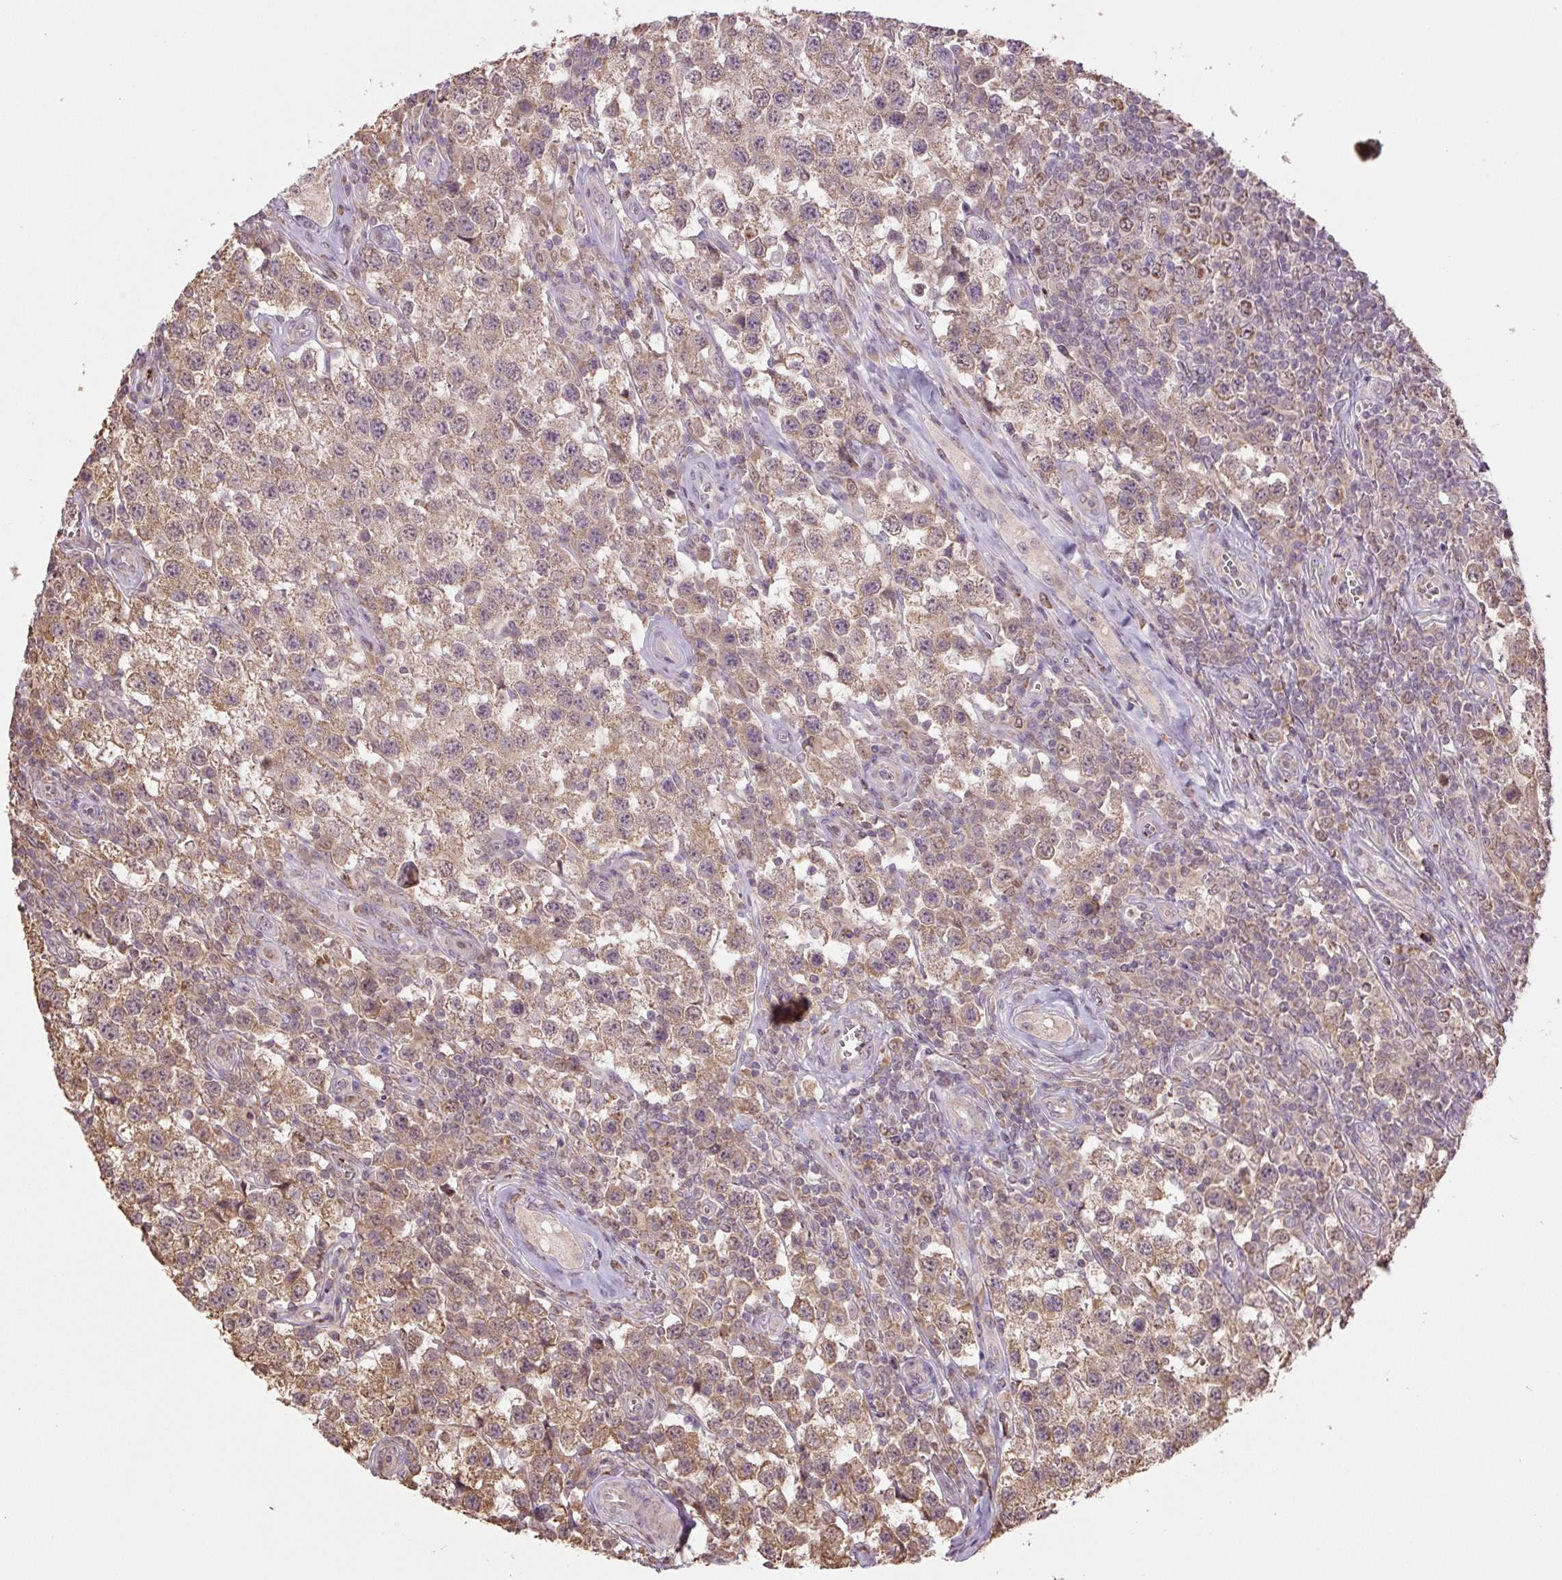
{"staining": {"intensity": "moderate", "quantity": ">75%", "location": "cytoplasmic/membranous"}, "tissue": "testis cancer", "cell_type": "Tumor cells", "image_type": "cancer", "snomed": [{"axis": "morphology", "description": "Seminoma, NOS"}, {"axis": "topography", "description": "Testis"}], "caption": "Human testis cancer stained with a protein marker displays moderate staining in tumor cells.", "gene": "TMEM160", "patient": {"sex": "male", "age": 34}}